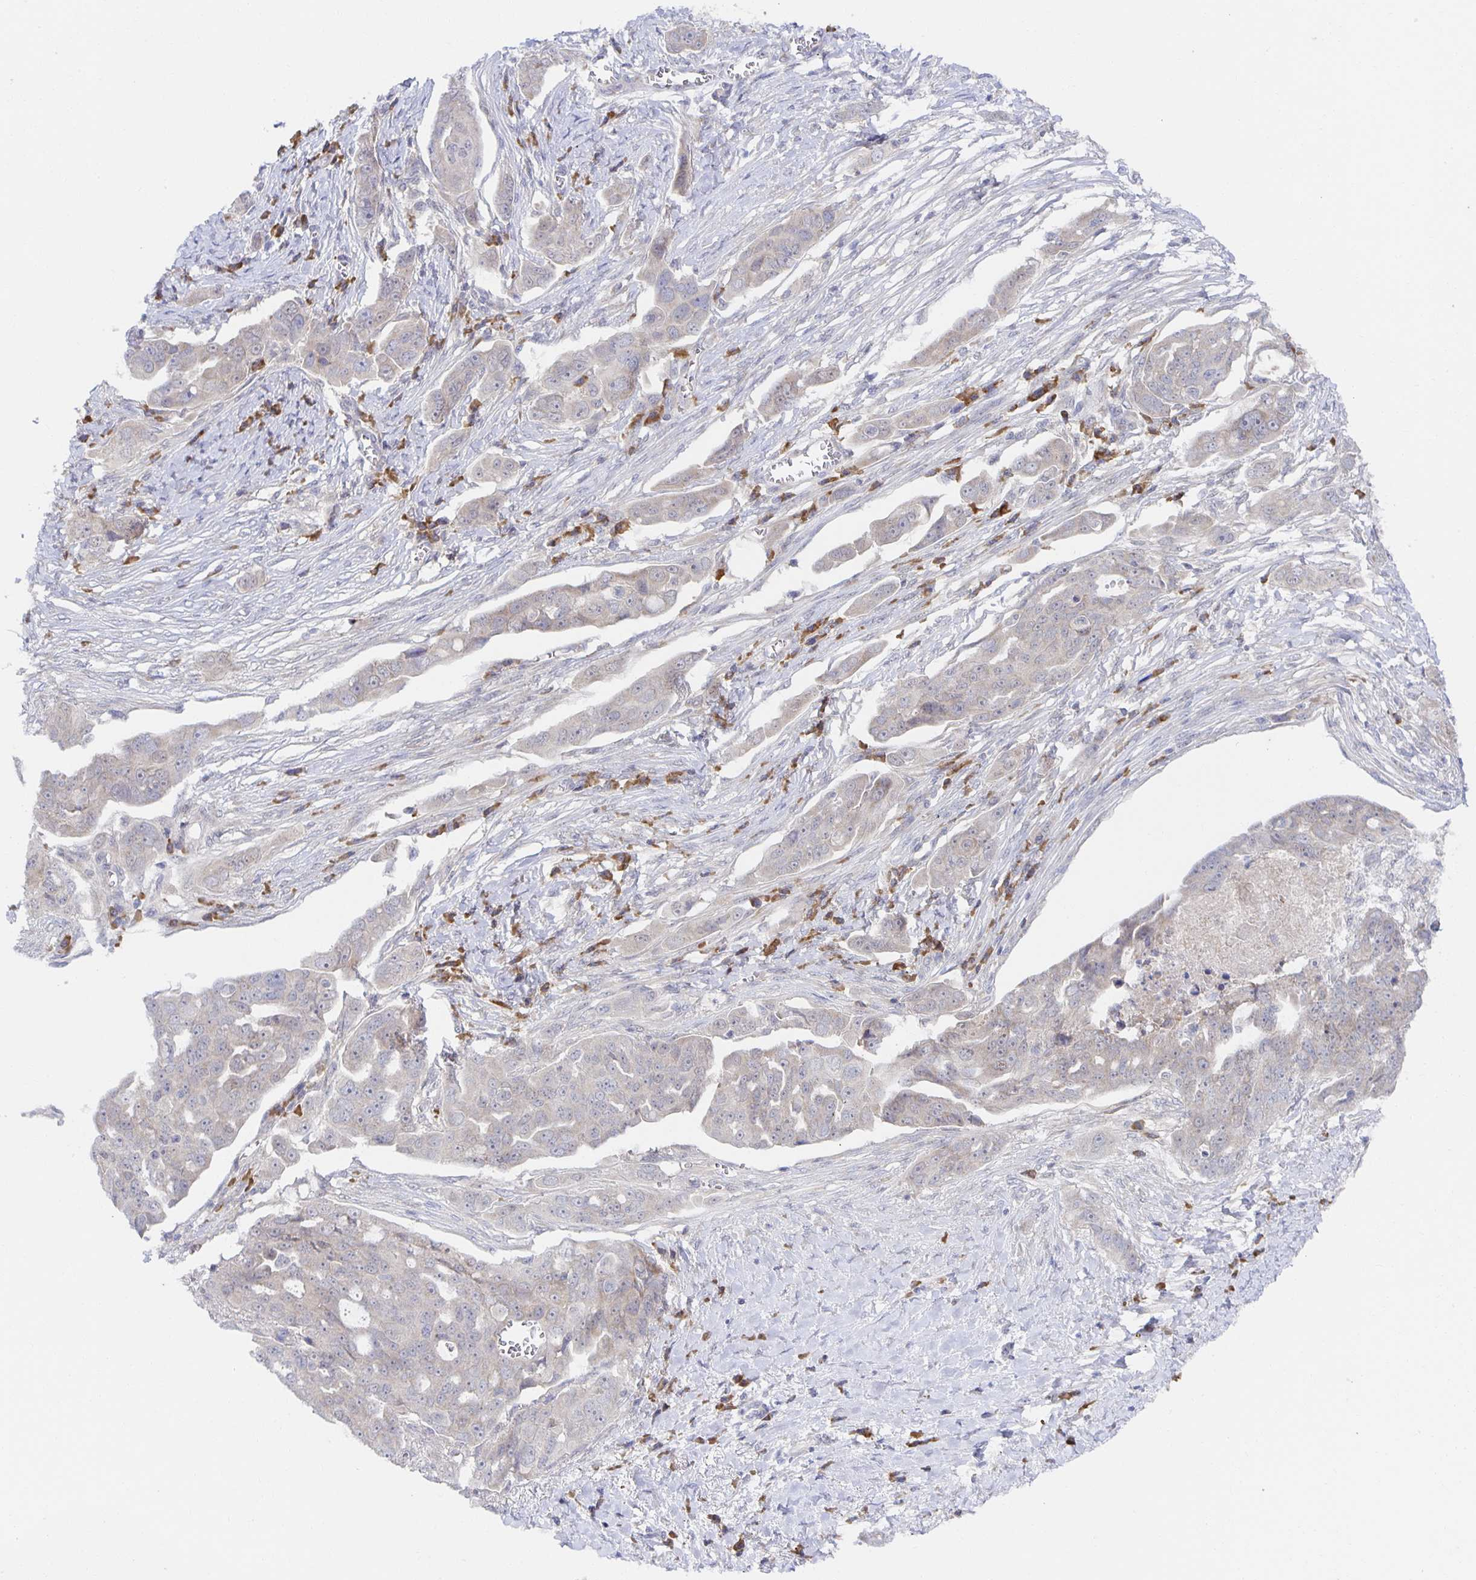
{"staining": {"intensity": "negative", "quantity": "none", "location": "none"}, "tissue": "ovarian cancer", "cell_type": "Tumor cells", "image_type": "cancer", "snomed": [{"axis": "morphology", "description": "Carcinoma, endometroid"}, {"axis": "topography", "description": "Ovary"}], "caption": "Ovarian endometroid carcinoma stained for a protein using immunohistochemistry shows no staining tumor cells.", "gene": "BAD", "patient": {"sex": "female", "age": 70}}